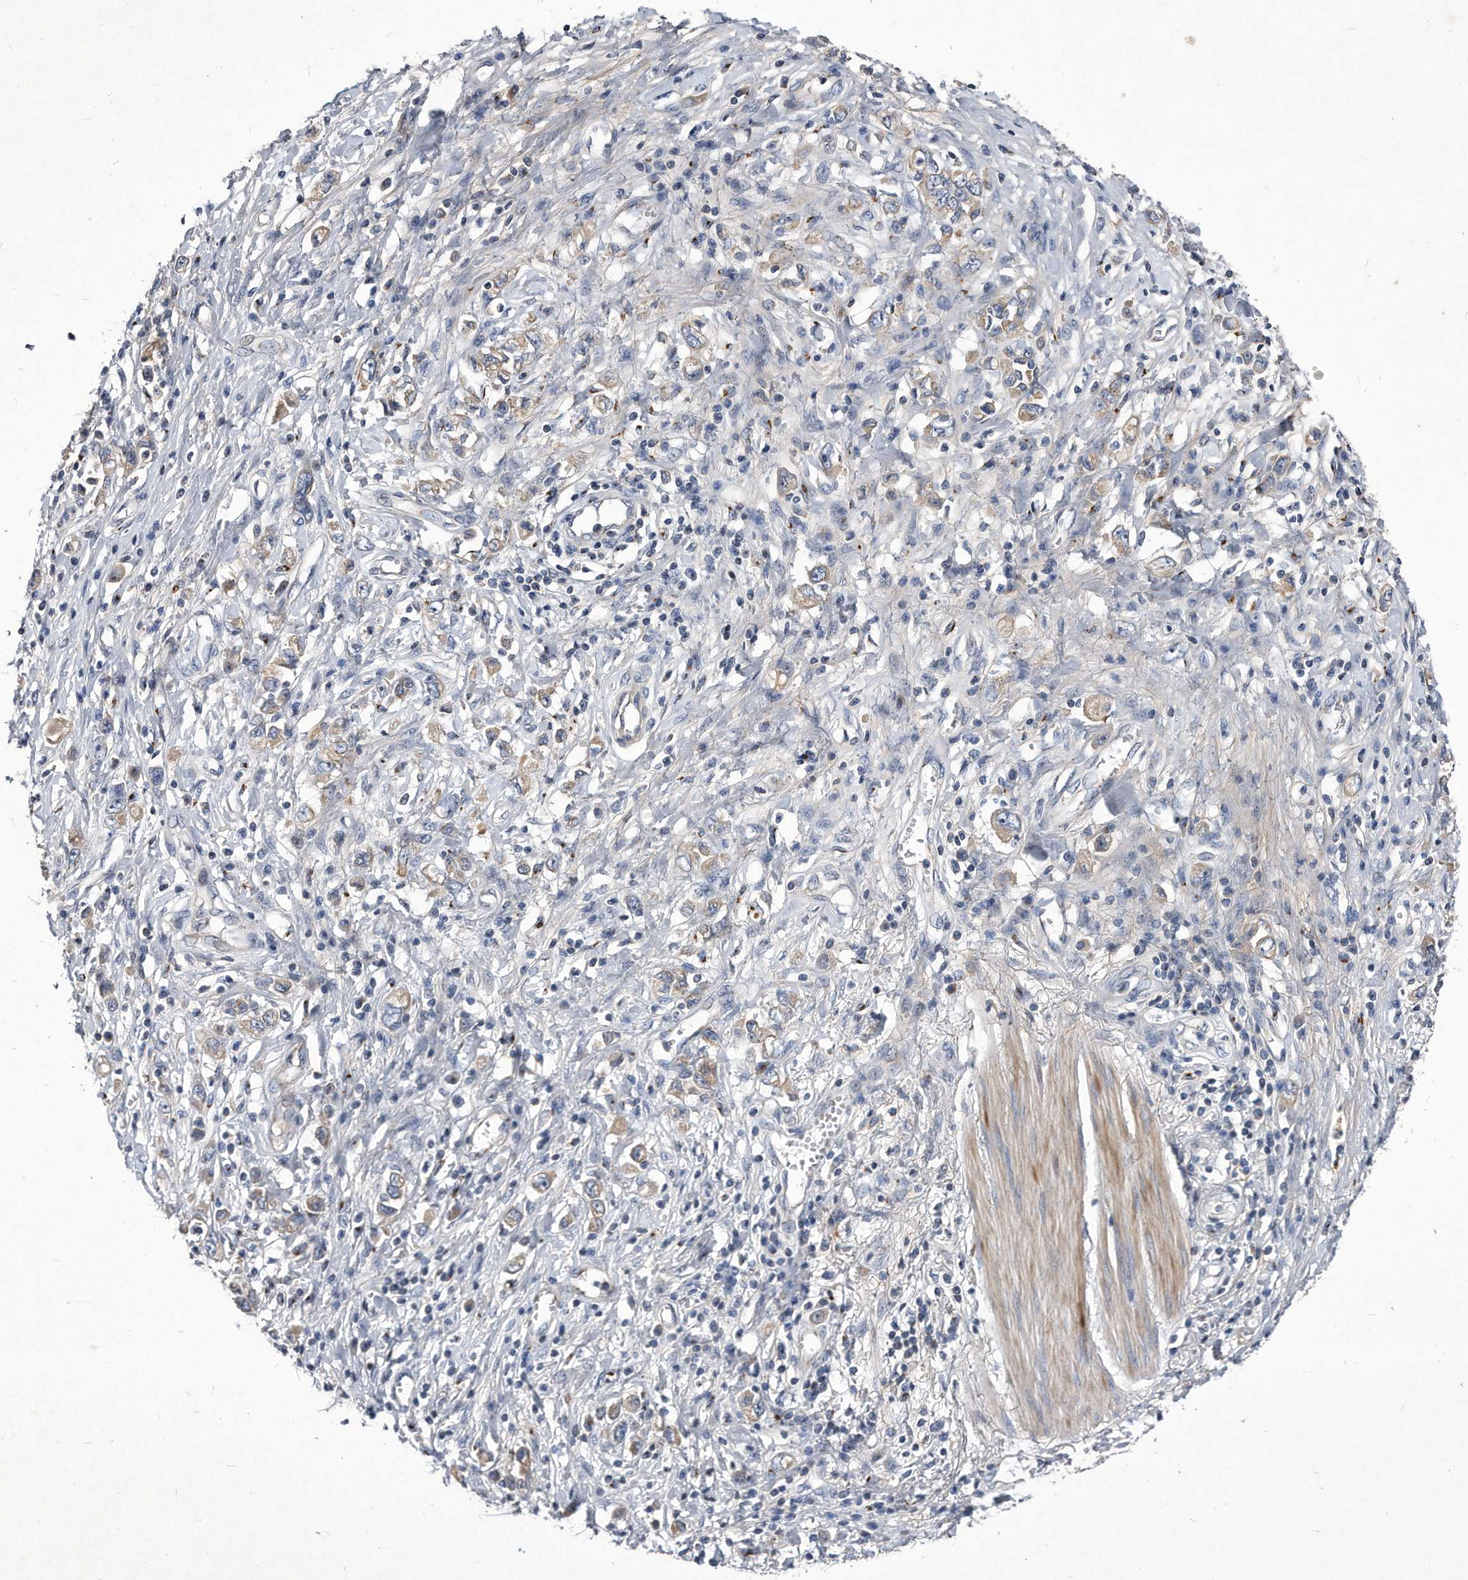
{"staining": {"intensity": "weak", "quantity": ">75%", "location": "cytoplasmic/membranous"}, "tissue": "stomach cancer", "cell_type": "Tumor cells", "image_type": "cancer", "snomed": [{"axis": "morphology", "description": "Adenocarcinoma, NOS"}, {"axis": "topography", "description": "Stomach"}], "caption": "Immunohistochemistry photomicrograph of neoplastic tissue: human stomach cancer stained using IHC displays low levels of weak protein expression localized specifically in the cytoplasmic/membranous of tumor cells, appearing as a cytoplasmic/membranous brown color.", "gene": "MGAT4A", "patient": {"sex": "female", "age": 76}}